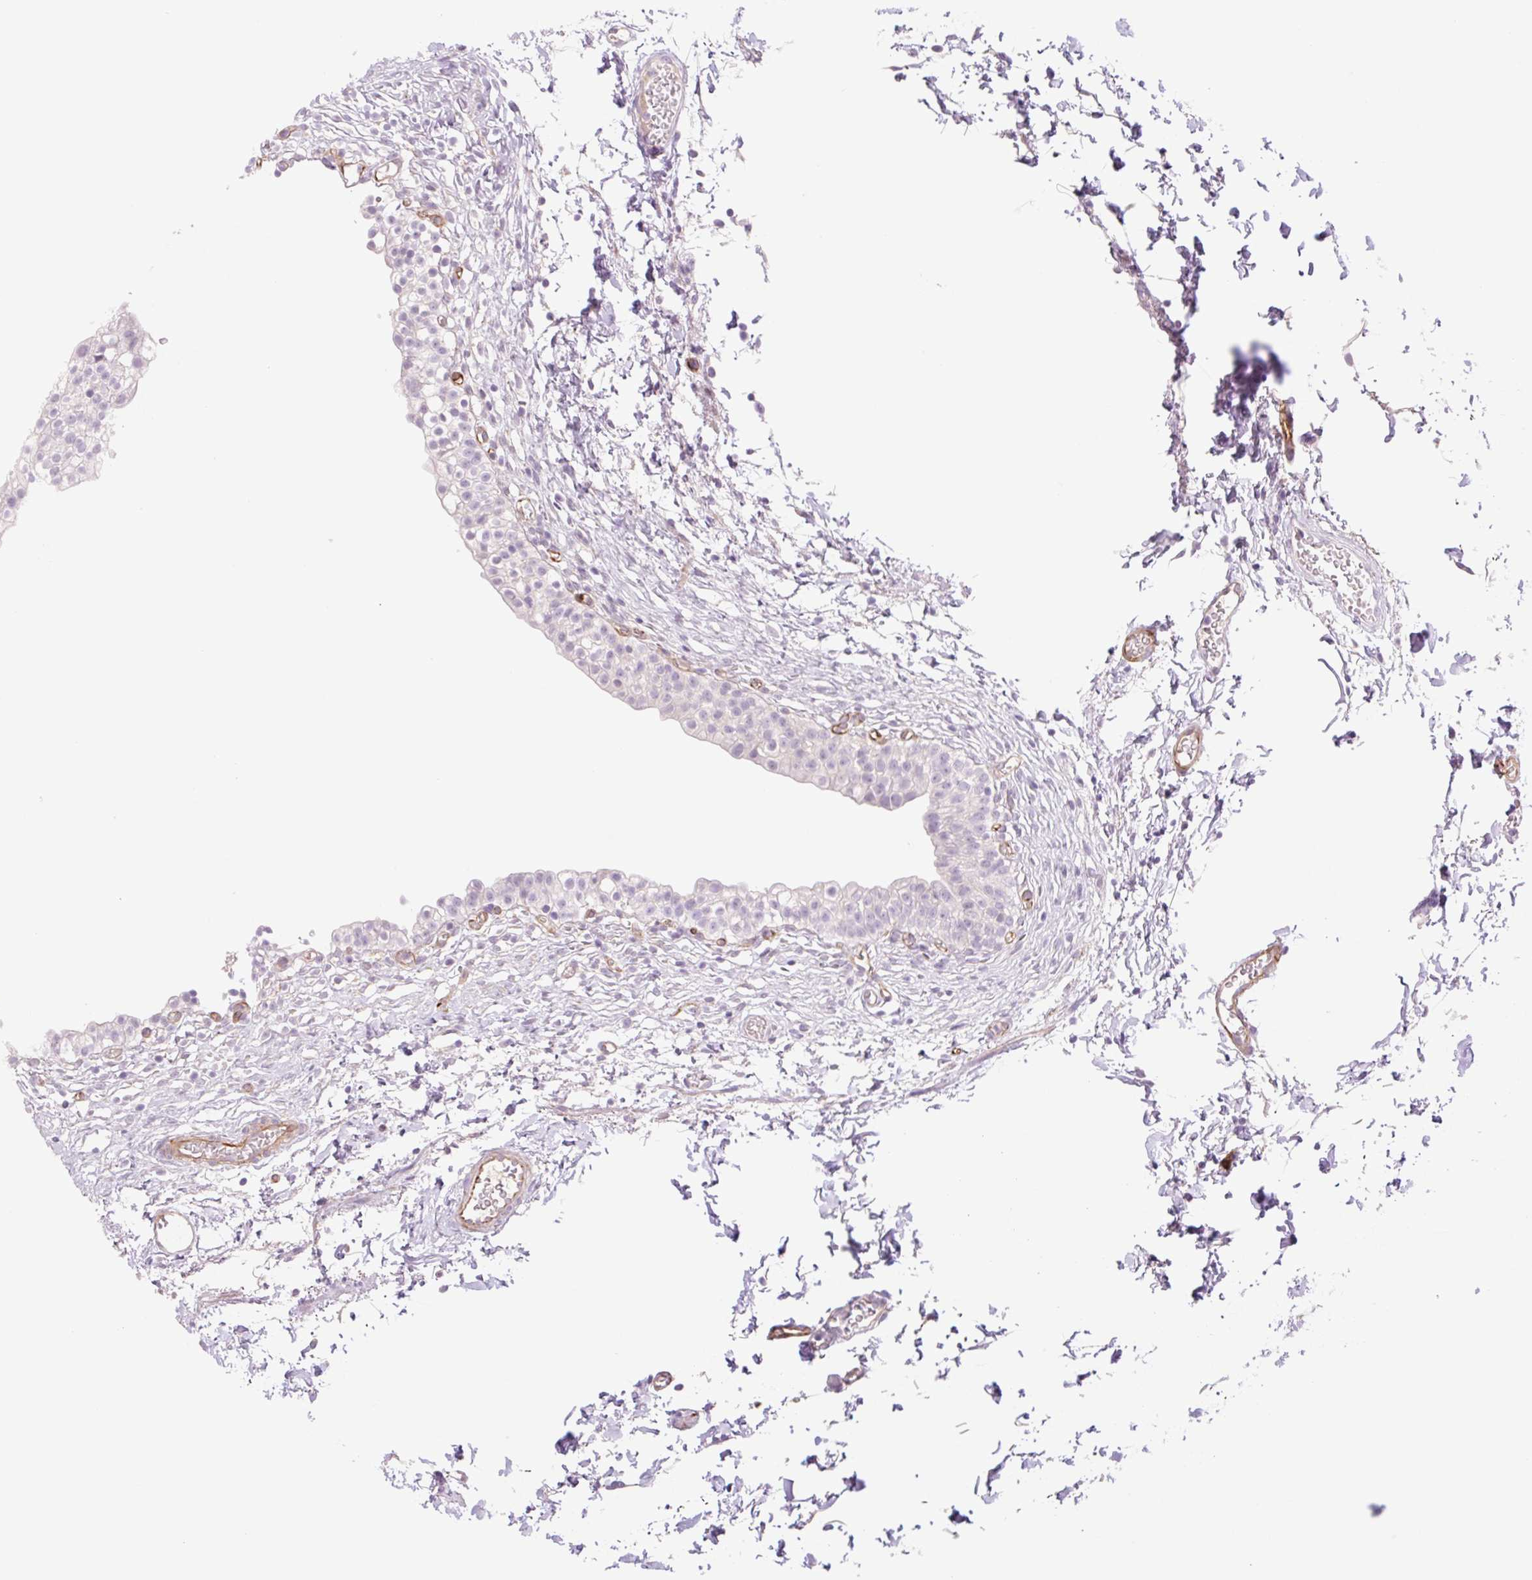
{"staining": {"intensity": "negative", "quantity": "none", "location": "none"}, "tissue": "urinary bladder", "cell_type": "Urothelial cells", "image_type": "normal", "snomed": [{"axis": "morphology", "description": "Normal tissue, NOS"}, {"axis": "topography", "description": "Urinary bladder"}, {"axis": "topography", "description": "Peripheral nerve tissue"}], "caption": "This is an immunohistochemistry micrograph of normal urinary bladder. There is no expression in urothelial cells.", "gene": "ZFYVE21", "patient": {"sex": "male", "age": 55}}